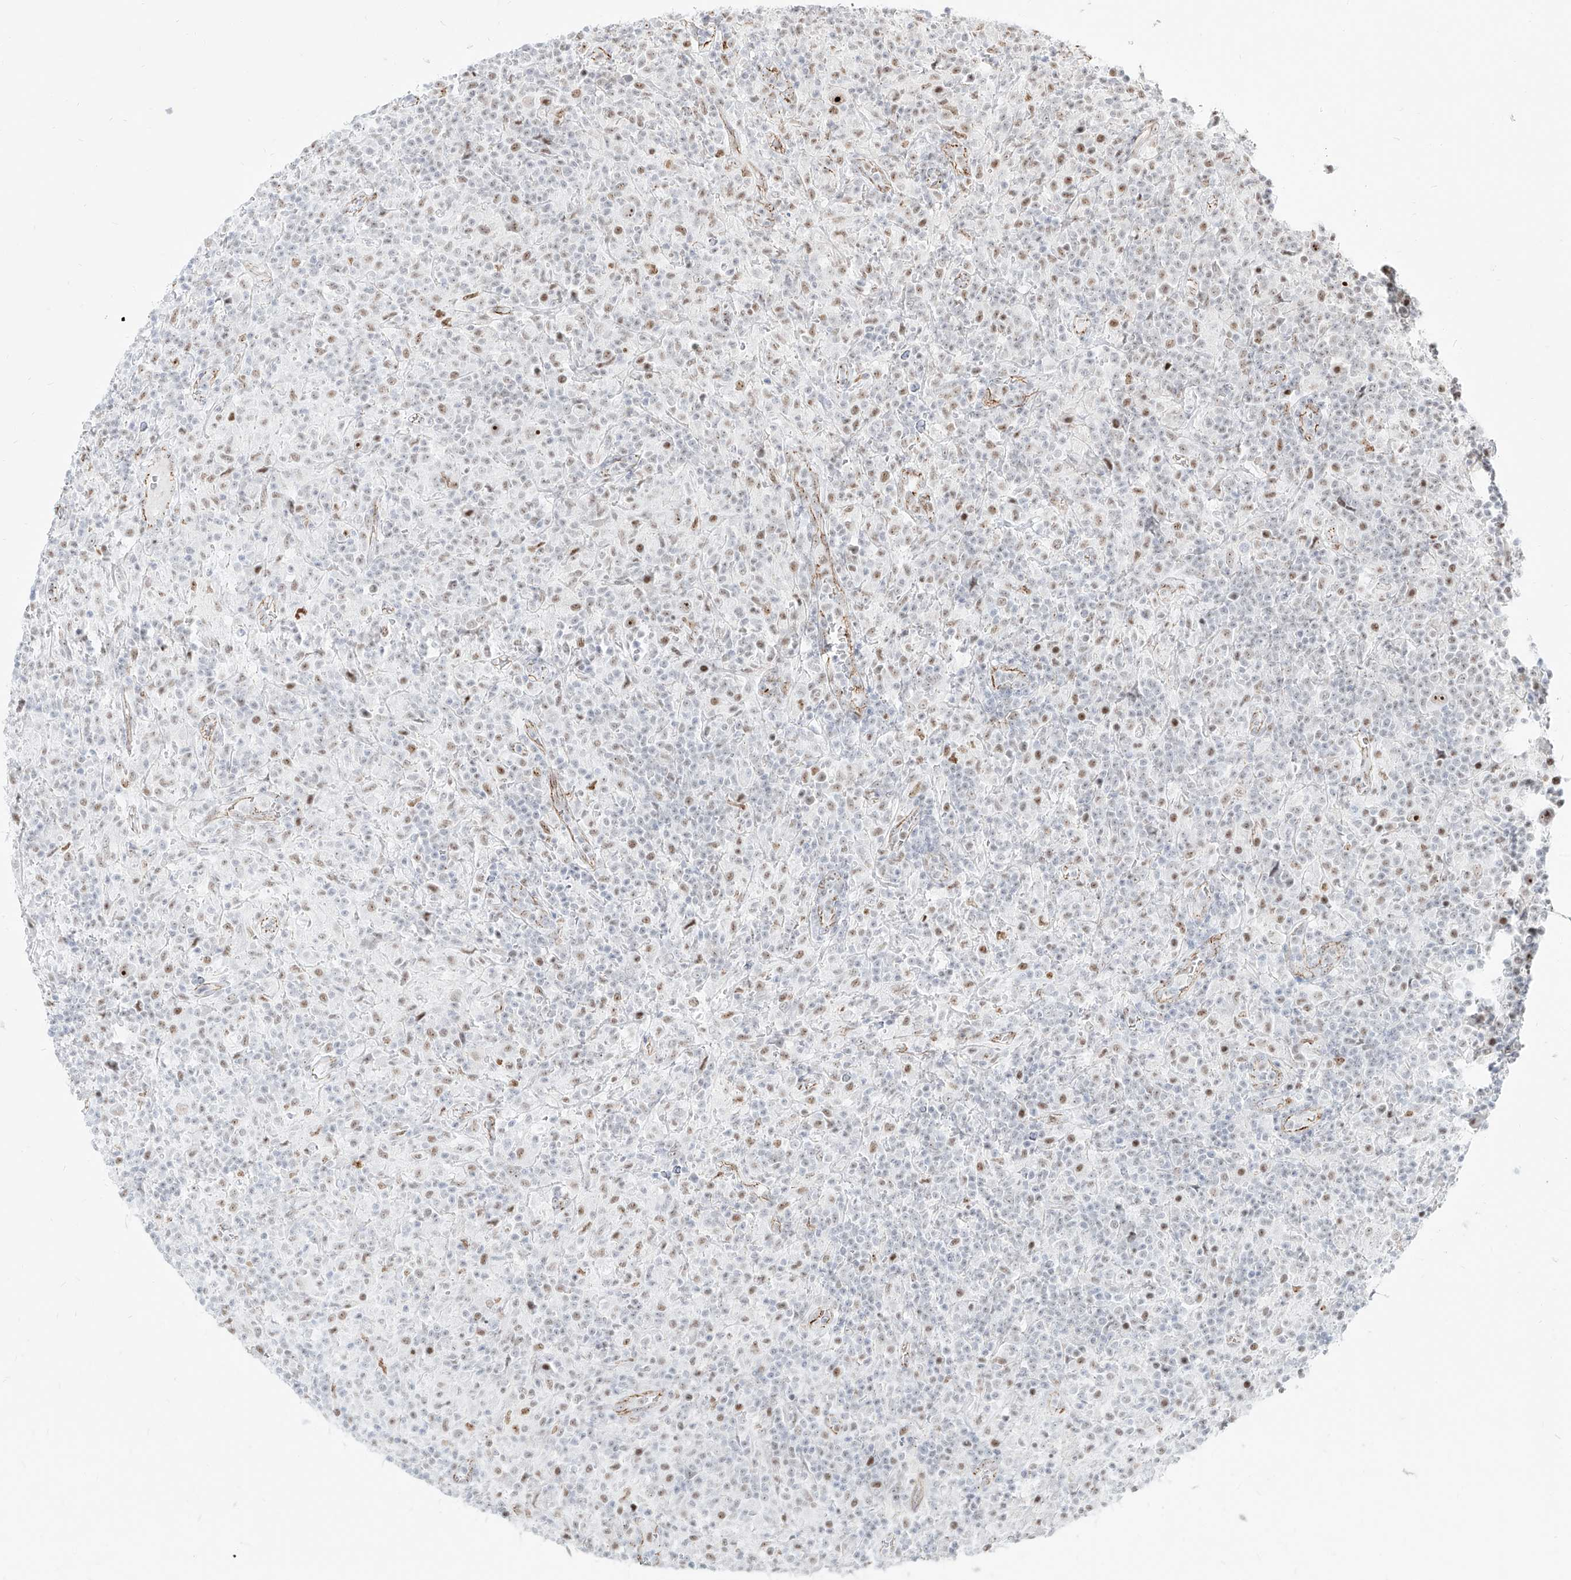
{"staining": {"intensity": "strong", "quantity": ">75%", "location": "nuclear"}, "tissue": "lymphoma", "cell_type": "Tumor cells", "image_type": "cancer", "snomed": [{"axis": "morphology", "description": "Hodgkin's disease, NOS"}, {"axis": "topography", "description": "Lymph node"}], "caption": "Strong nuclear expression is present in about >75% of tumor cells in lymphoma.", "gene": "ZNF710", "patient": {"sex": "male", "age": 70}}